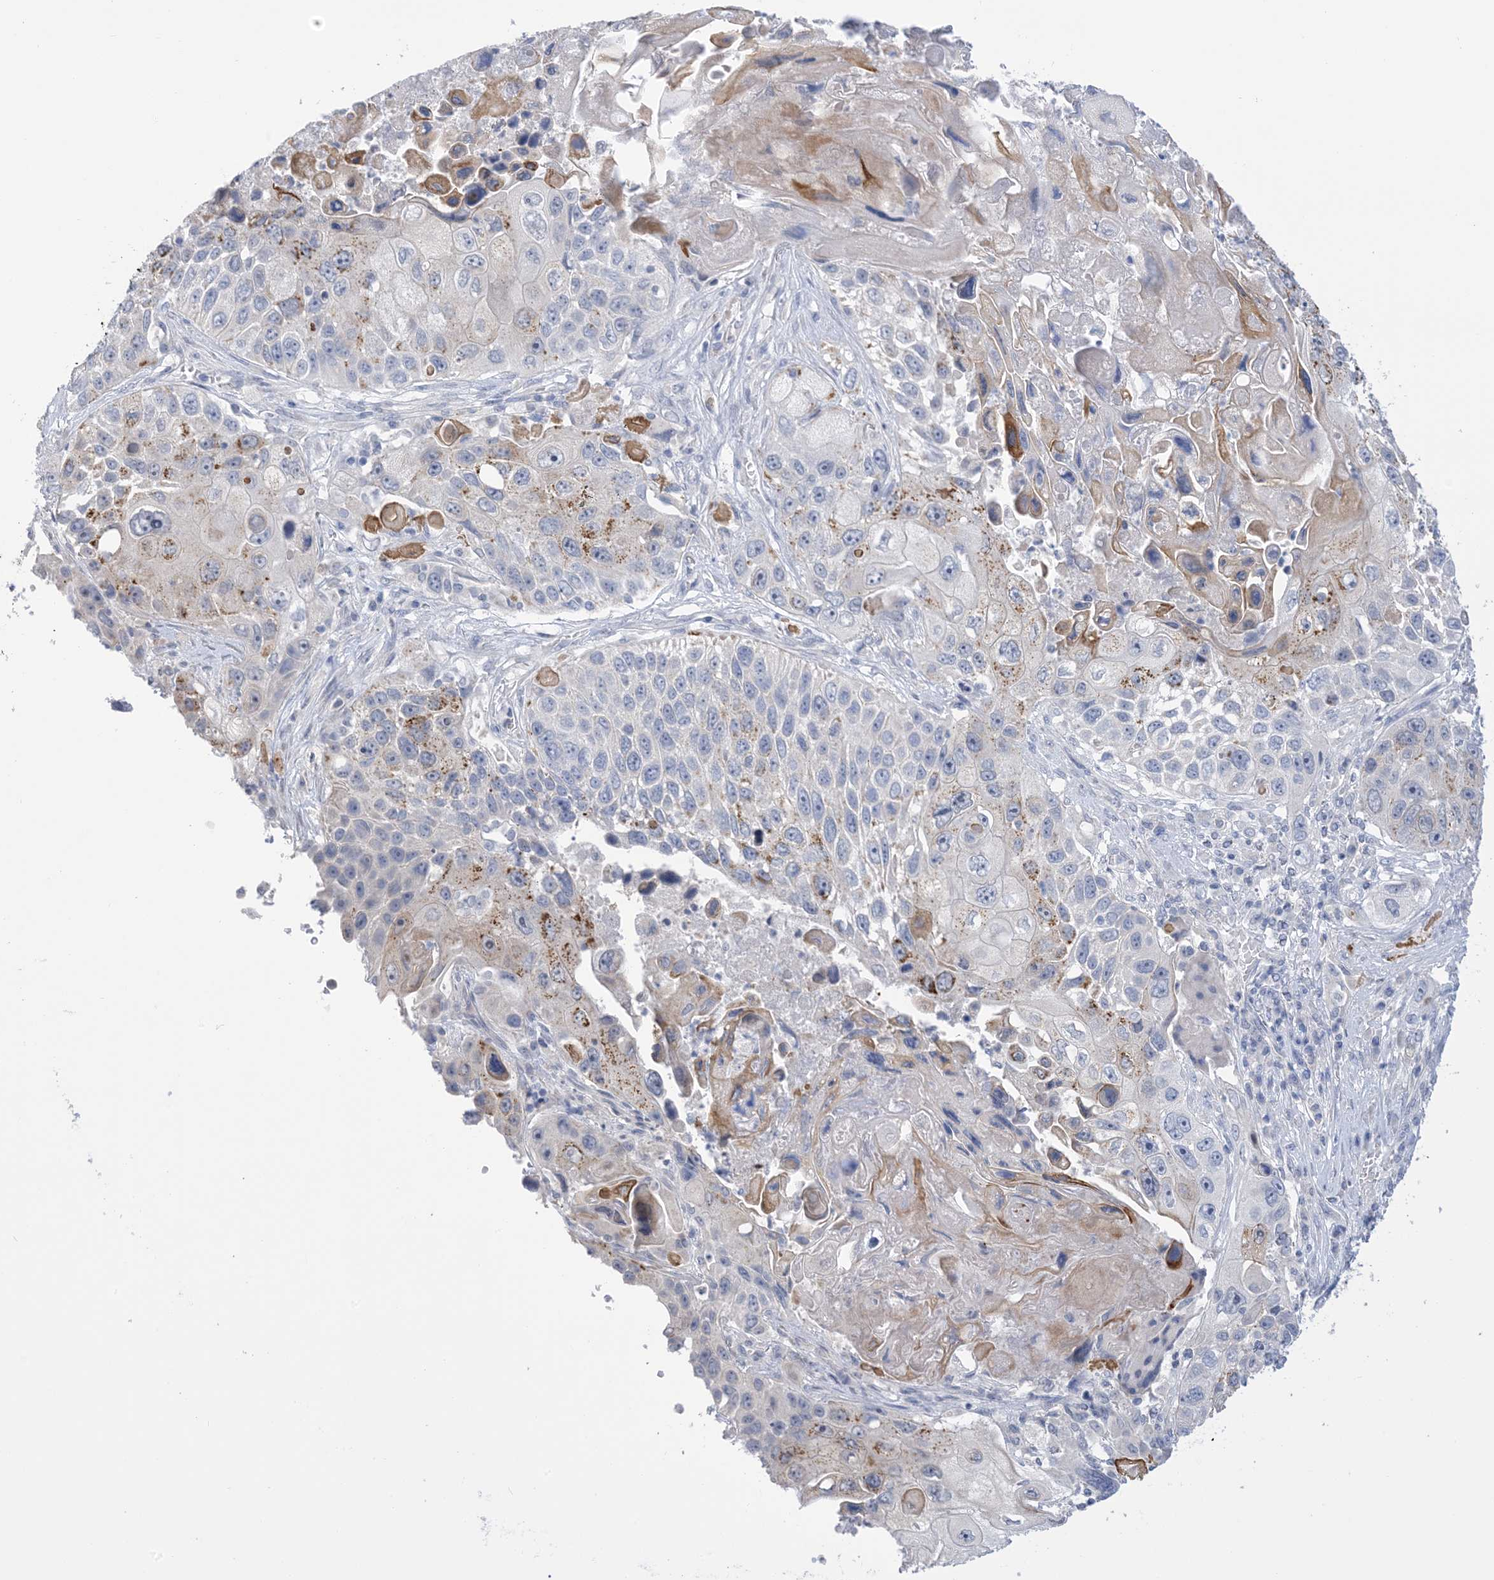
{"staining": {"intensity": "moderate", "quantity": "<25%", "location": "cytoplasmic/membranous"}, "tissue": "lung cancer", "cell_type": "Tumor cells", "image_type": "cancer", "snomed": [{"axis": "morphology", "description": "Squamous cell carcinoma, NOS"}, {"axis": "topography", "description": "Lung"}], "caption": "Protein staining by immunohistochemistry shows moderate cytoplasmic/membranous staining in about <25% of tumor cells in lung squamous cell carcinoma.", "gene": "TTYH1", "patient": {"sex": "male", "age": 61}}